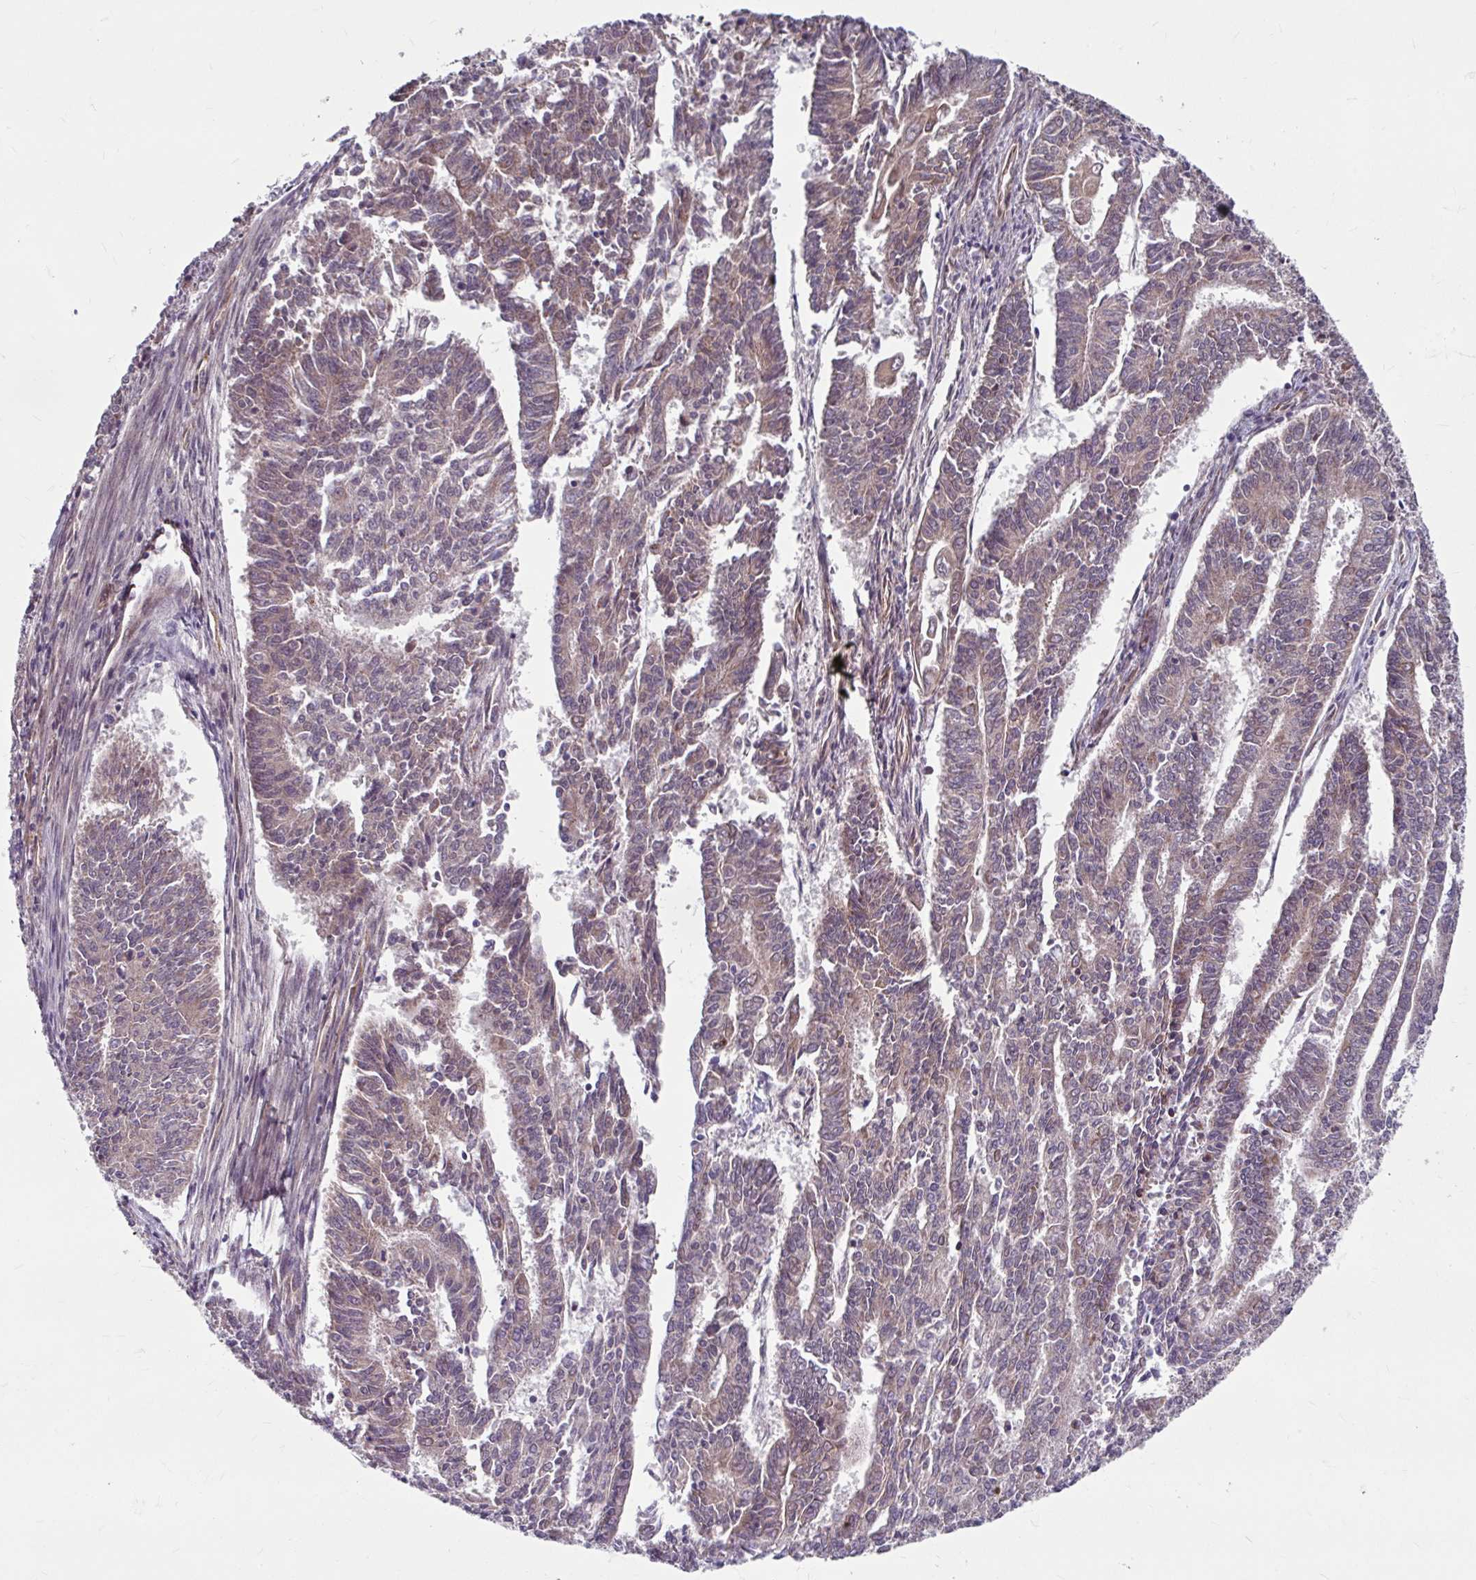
{"staining": {"intensity": "weak", "quantity": "25%-75%", "location": "cytoplasmic/membranous"}, "tissue": "endometrial cancer", "cell_type": "Tumor cells", "image_type": "cancer", "snomed": [{"axis": "morphology", "description": "Adenocarcinoma, NOS"}, {"axis": "topography", "description": "Endometrium"}], "caption": "DAB immunohistochemical staining of endometrial cancer exhibits weak cytoplasmic/membranous protein expression in about 25%-75% of tumor cells.", "gene": "DAAM2", "patient": {"sex": "female", "age": 59}}